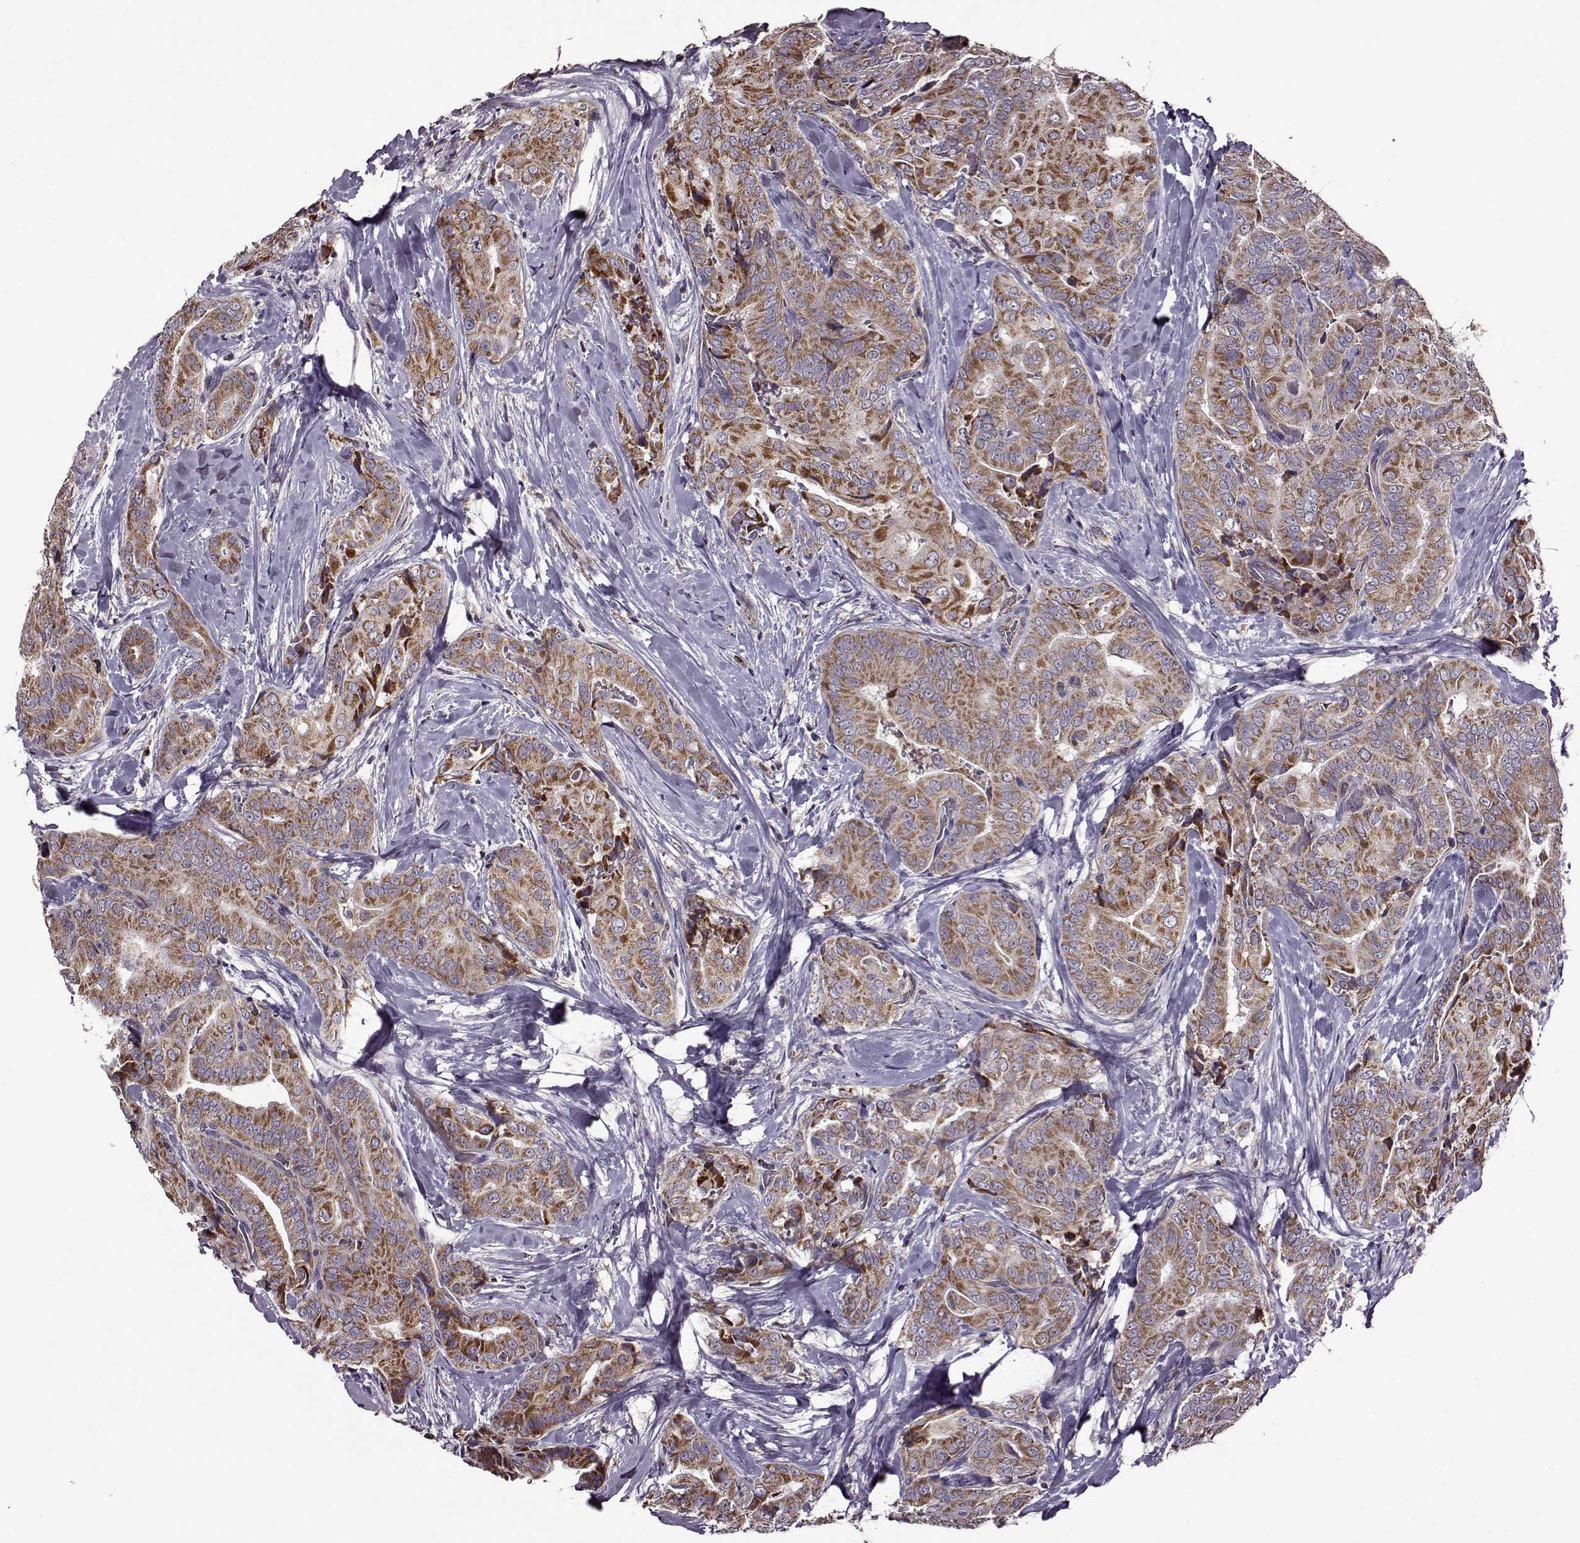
{"staining": {"intensity": "strong", "quantity": ">75%", "location": "cytoplasmic/membranous"}, "tissue": "thyroid cancer", "cell_type": "Tumor cells", "image_type": "cancer", "snomed": [{"axis": "morphology", "description": "Papillary adenocarcinoma, NOS"}, {"axis": "topography", "description": "Thyroid gland"}], "caption": "High-magnification brightfield microscopy of thyroid cancer stained with DAB (3,3'-diaminobenzidine) (brown) and counterstained with hematoxylin (blue). tumor cells exhibit strong cytoplasmic/membranous staining is present in about>75% of cells.", "gene": "MTSS1", "patient": {"sex": "male", "age": 61}}